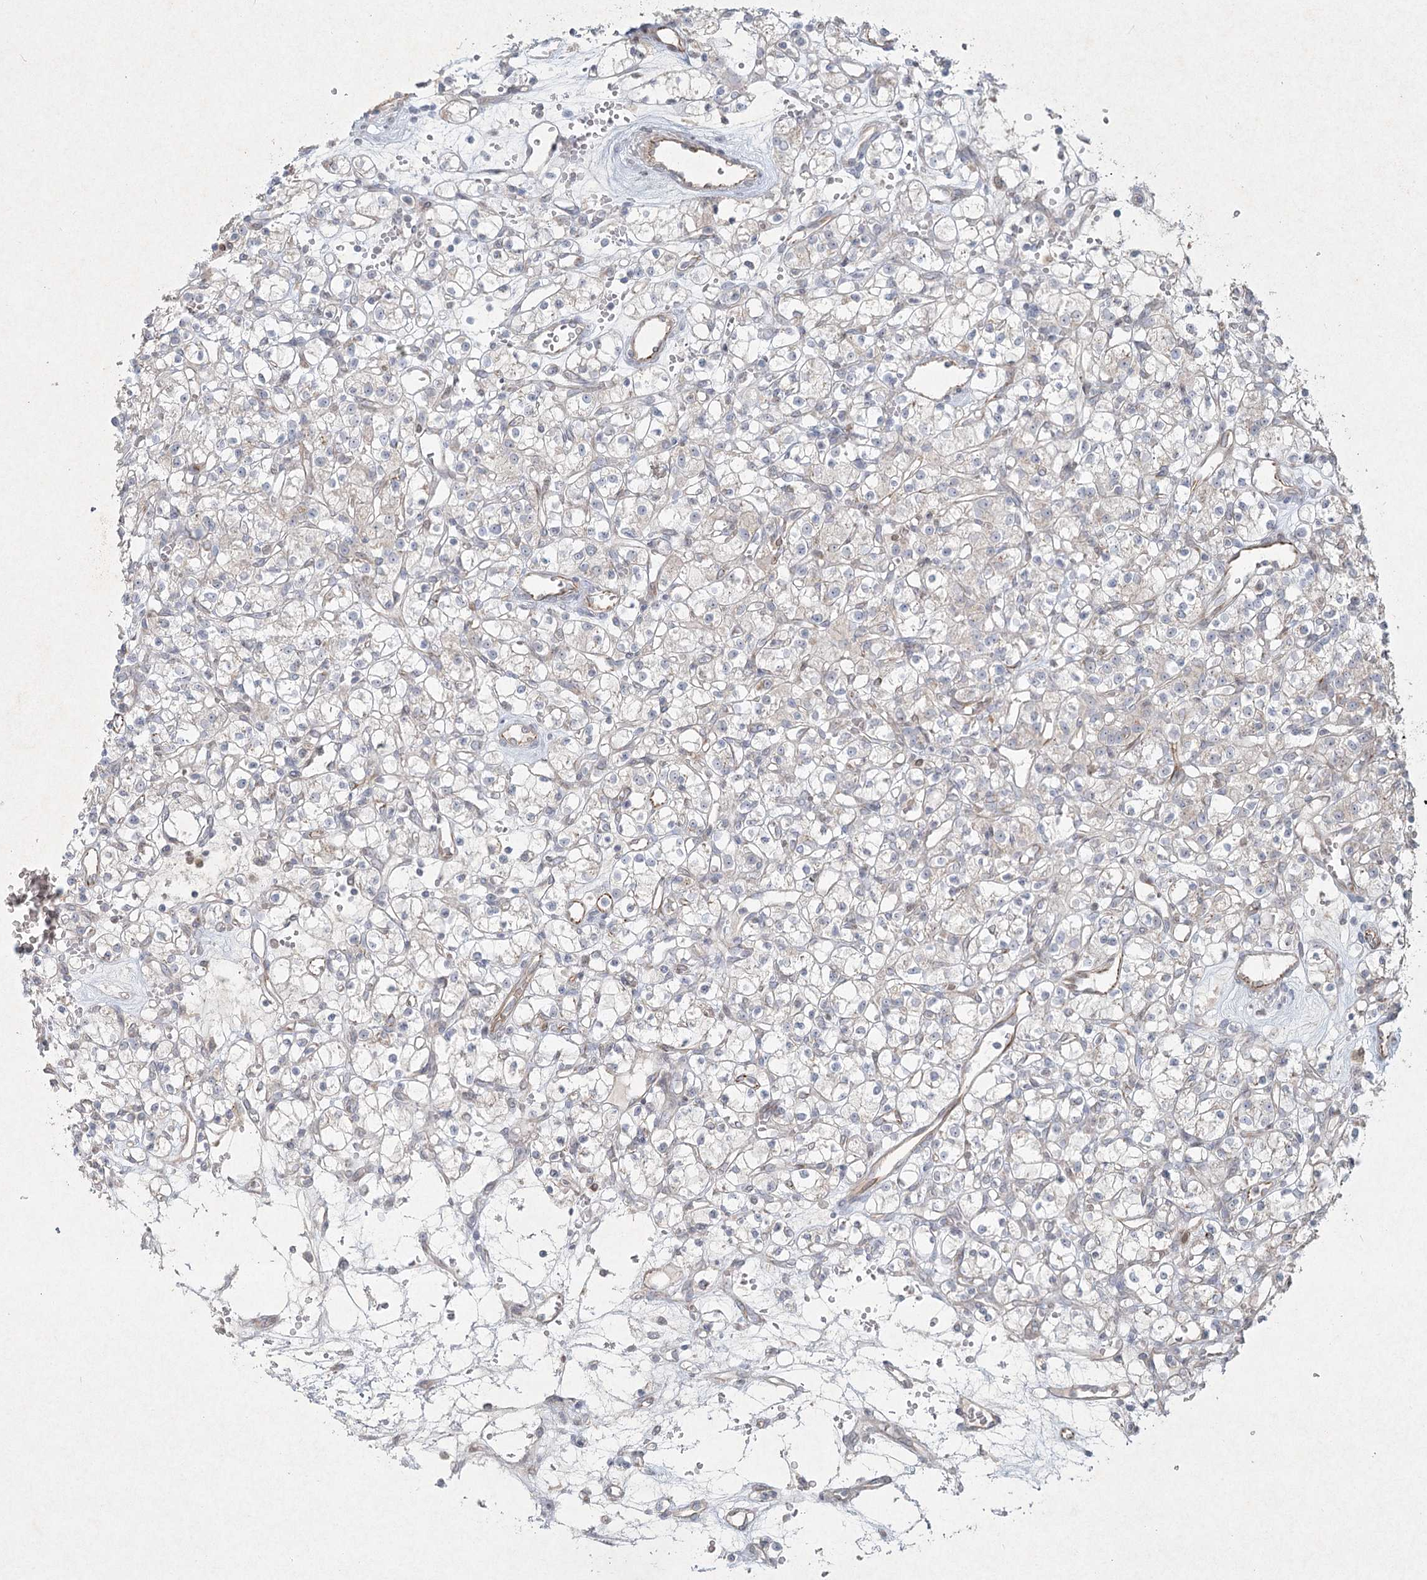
{"staining": {"intensity": "negative", "quantity": "none", "location": "none"}, "tissue": "renal cancer", "cell_type": "Tumor cells", "image_type": "cancer", "snomed": [{"axis": "morphology", "description": "Adenocarcinoma, NOS"}, {"axis": "topography", "description": "Kidney"}], "caption": "Tumor cells are negative for protein expression in human renal cancer (adenocarcinoma).", "gene": "LRP2BP", "patient": {"sex": "female", "age": 59}}